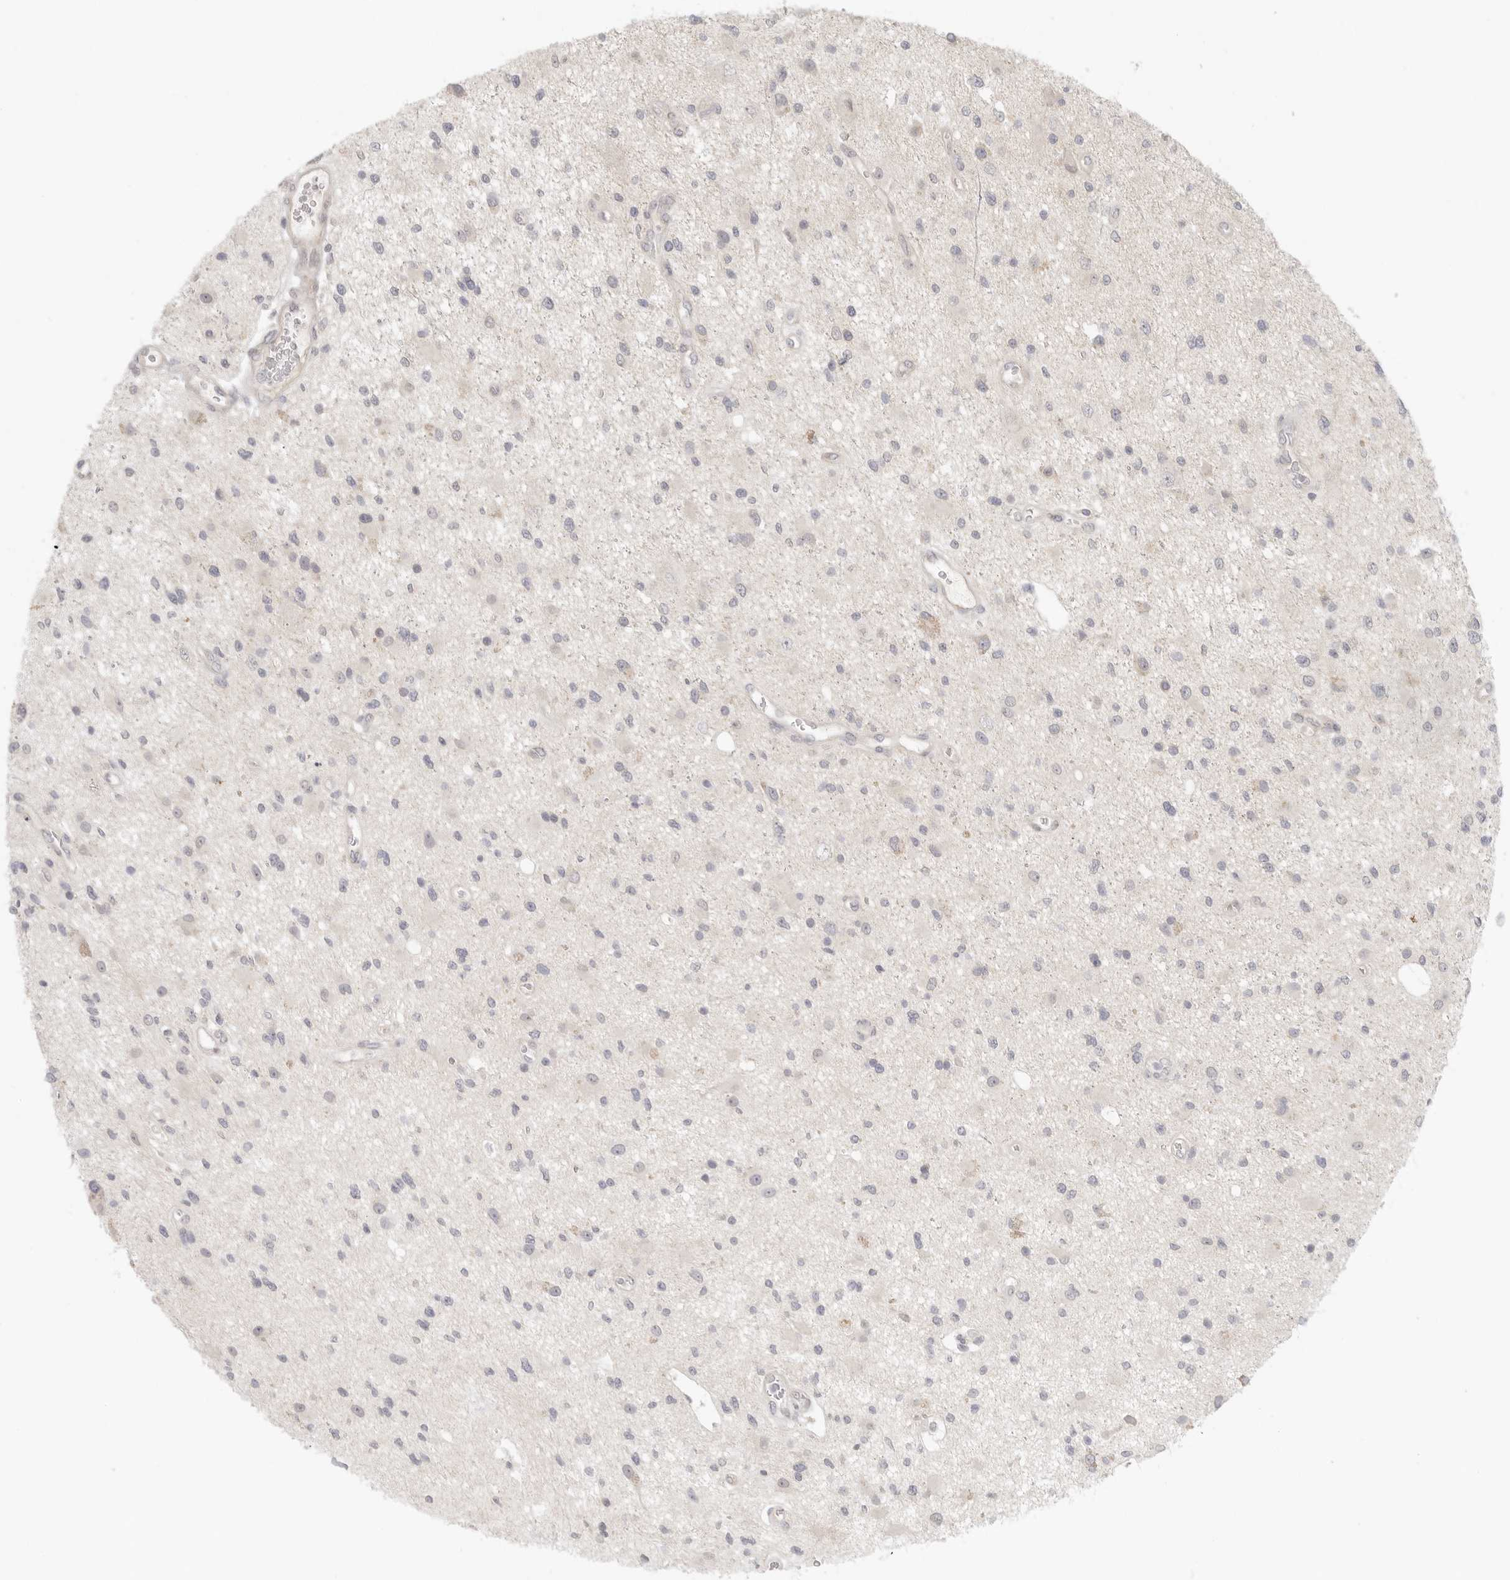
{"staining": {"intensity": "negative", "quantity": "none", "location": "none"}, "tissue": "glioma", "cell_type": "Tumor cells", "image_type": "cancer", "snomed": [{"axis": "morphology", "description": "Glioma, malignant, High grade"}, {"axis": "topography", "description": "Brain"}], "caption": "Tumor cells are negative for brown protein staining in glioma. (Stains: DAB (3,3'-diaminobenzidine) IHC with hematoxylin counter stain, Microscopy: brightfield microscopy at high magnification).", "gene": "AHDC1", "patient": {"sex": "male", "age": 33}}